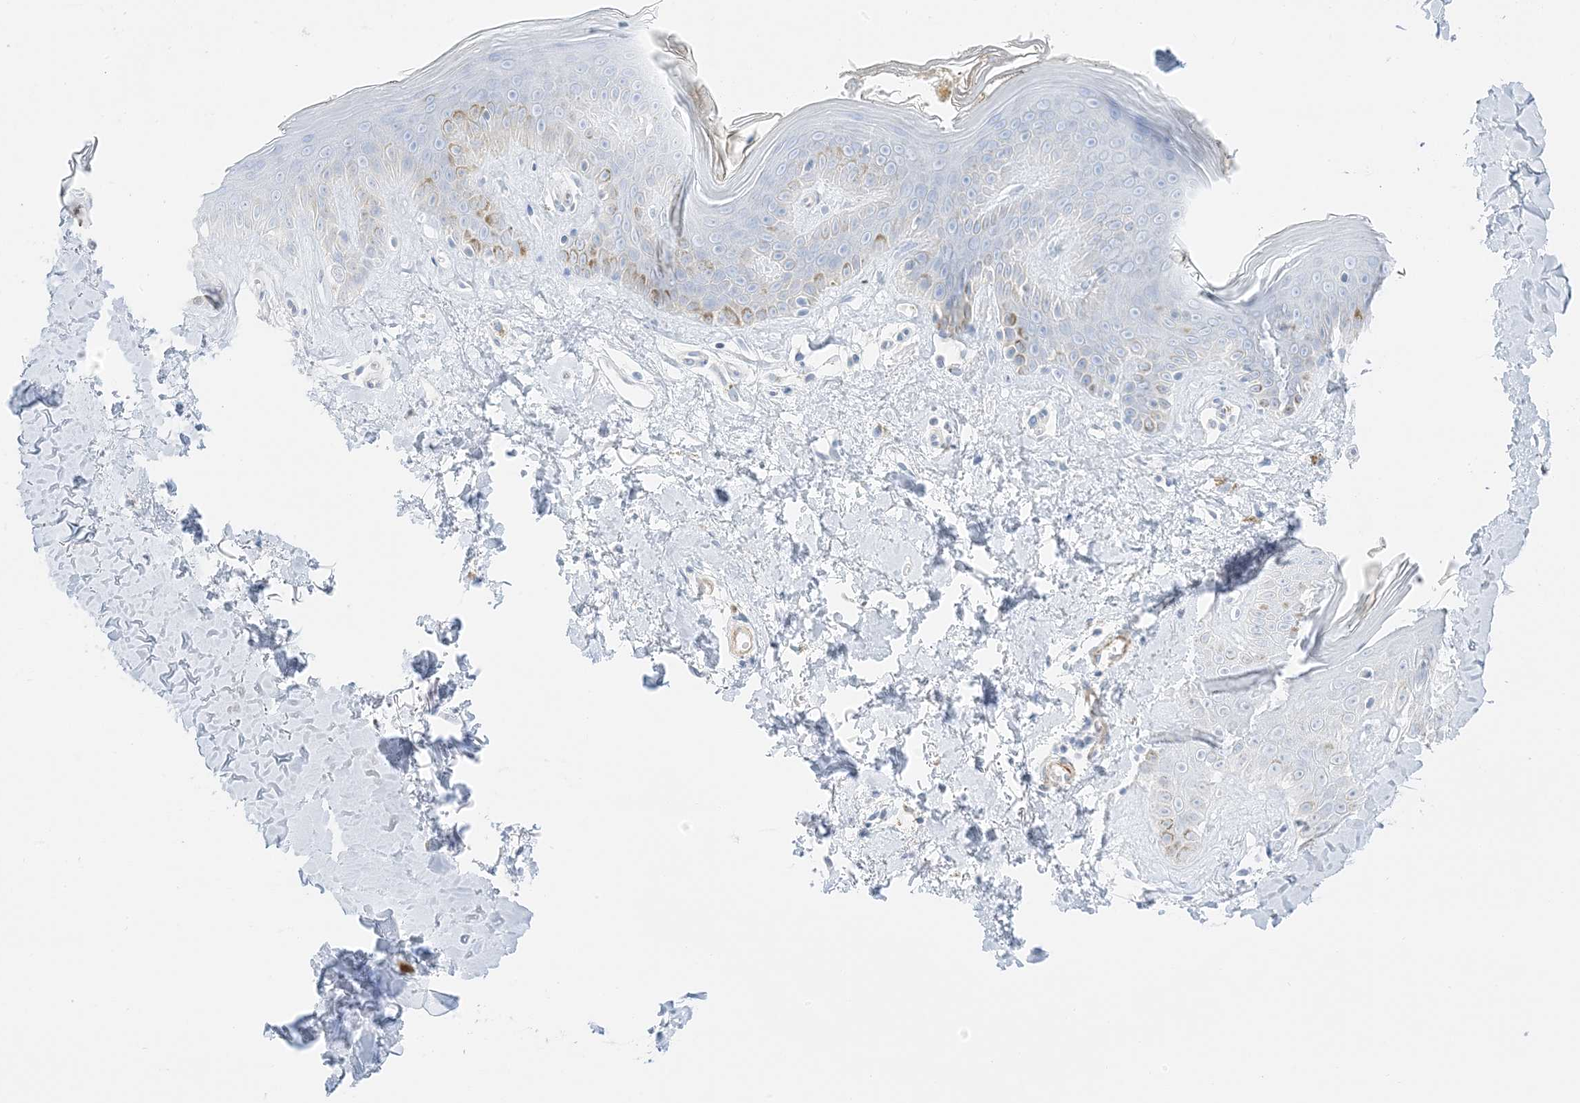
{"staining": {"intensity": "negative", "quantity": "none", "location": "none"}, "tissue": "skin", "cell_type": "Fibroblasts", "image_type": "normal", "snomed": [{"axis": "morphology", "description": "Normal tissue, NOS"}, {"axis": "topography", "description": "Skin"}], "caption": "Fibroblasts are negative for brown protein staining in unremarkable skin. Nuclei are stained in blue.", "gene": "SLC22A13", "patient": {"sex": "female", "age": 64}}